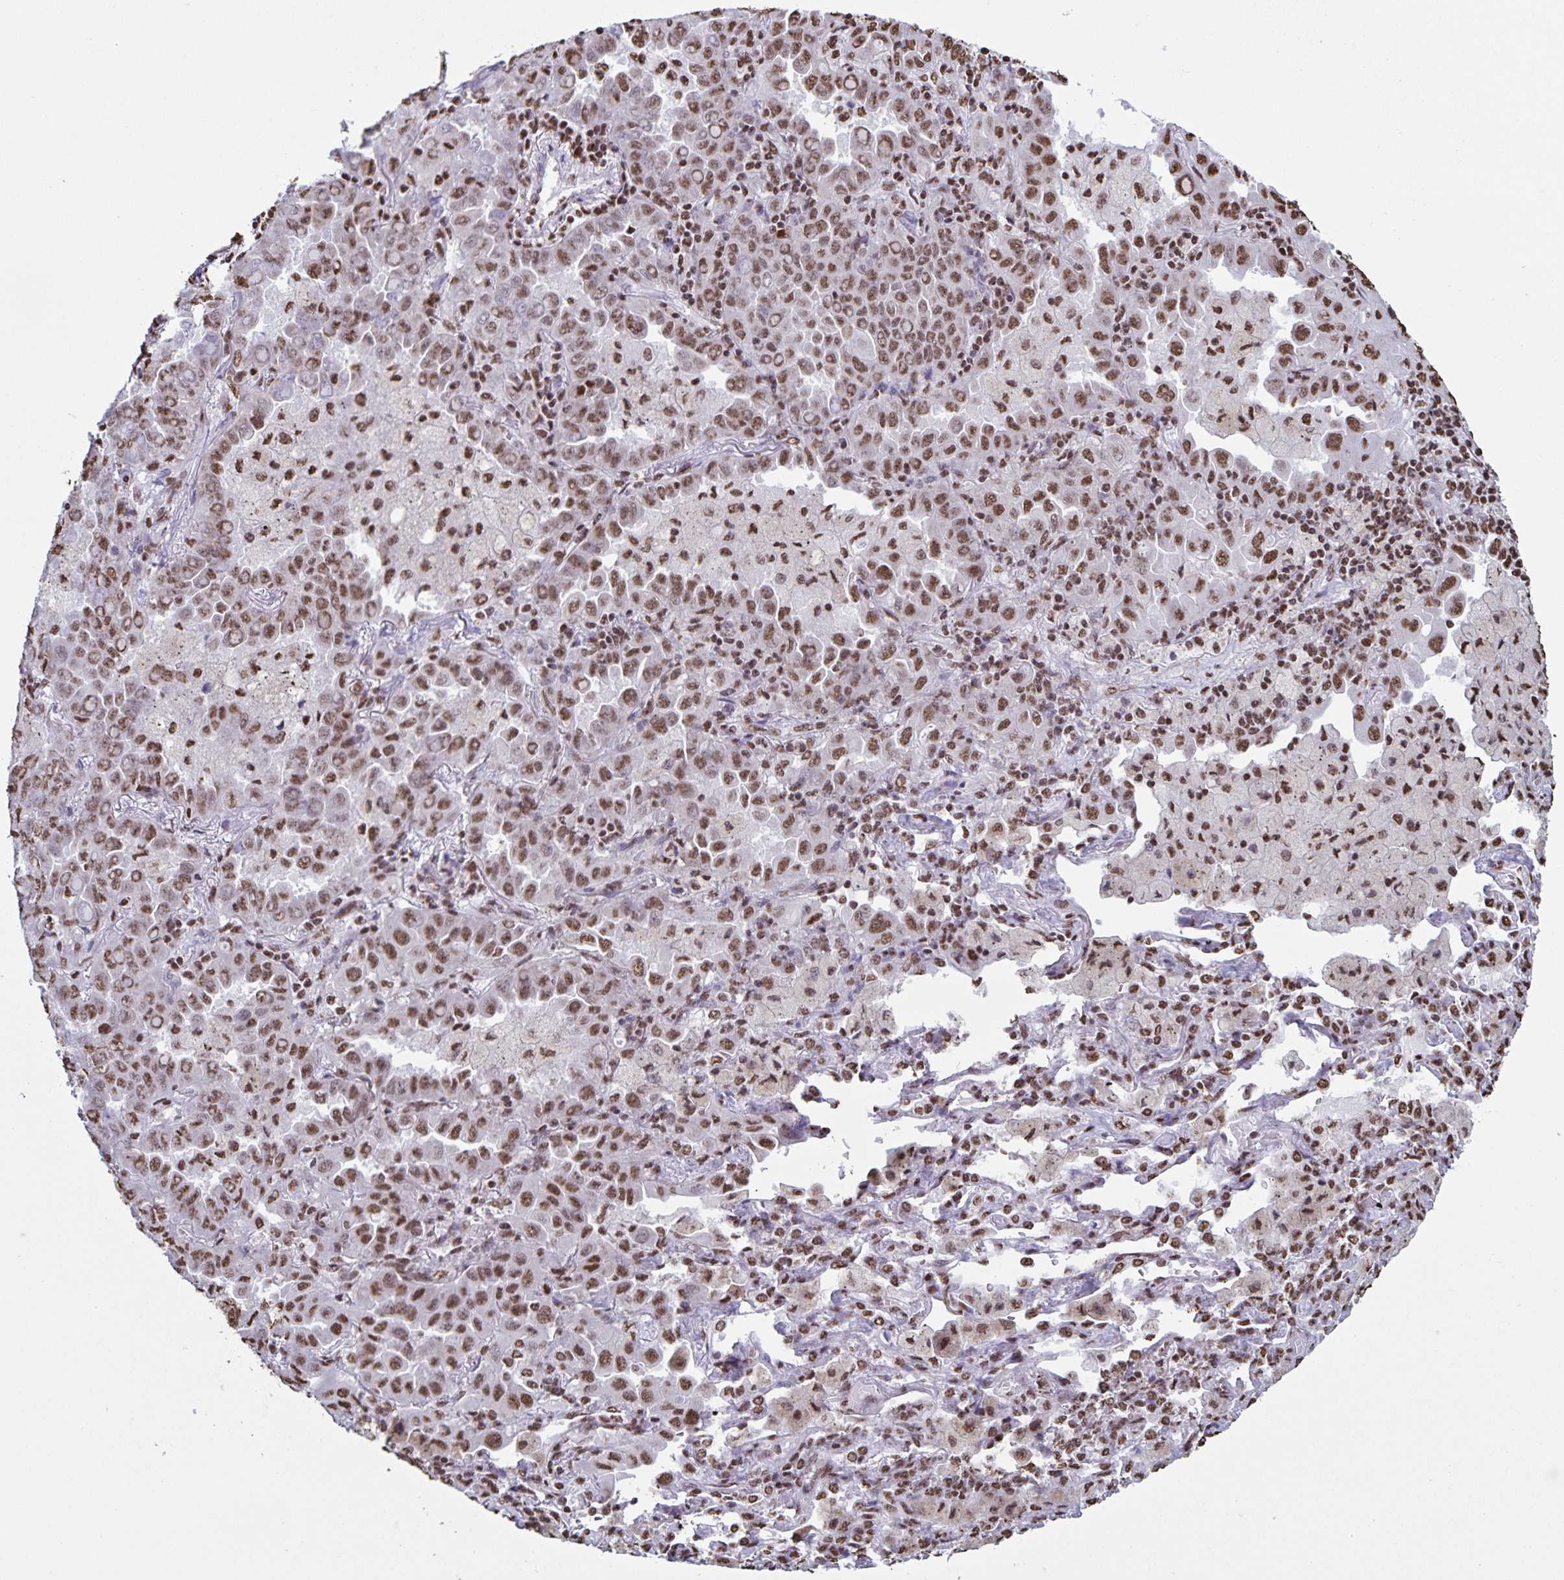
{"staining": {"intensity": "moderate", "quantity": "25%-75%", "location": "nuclear"}, "tissue": "lung cancer", "cell_type": "Tumor cells", "image_type": "cancer", "snomed": [{"axis": "morphology", "description": "Adenocarcinoma, NOS"}, {"axis": "topography", "description": "Lung"}], "caption": "Lung cancer was stained to show a protein in brown. There is medium levels of moderate nuclear expression in approximately 25%-75% of tumor cells.", "gene": "DUT", "patient": {"sex": "male", "age": 64}}